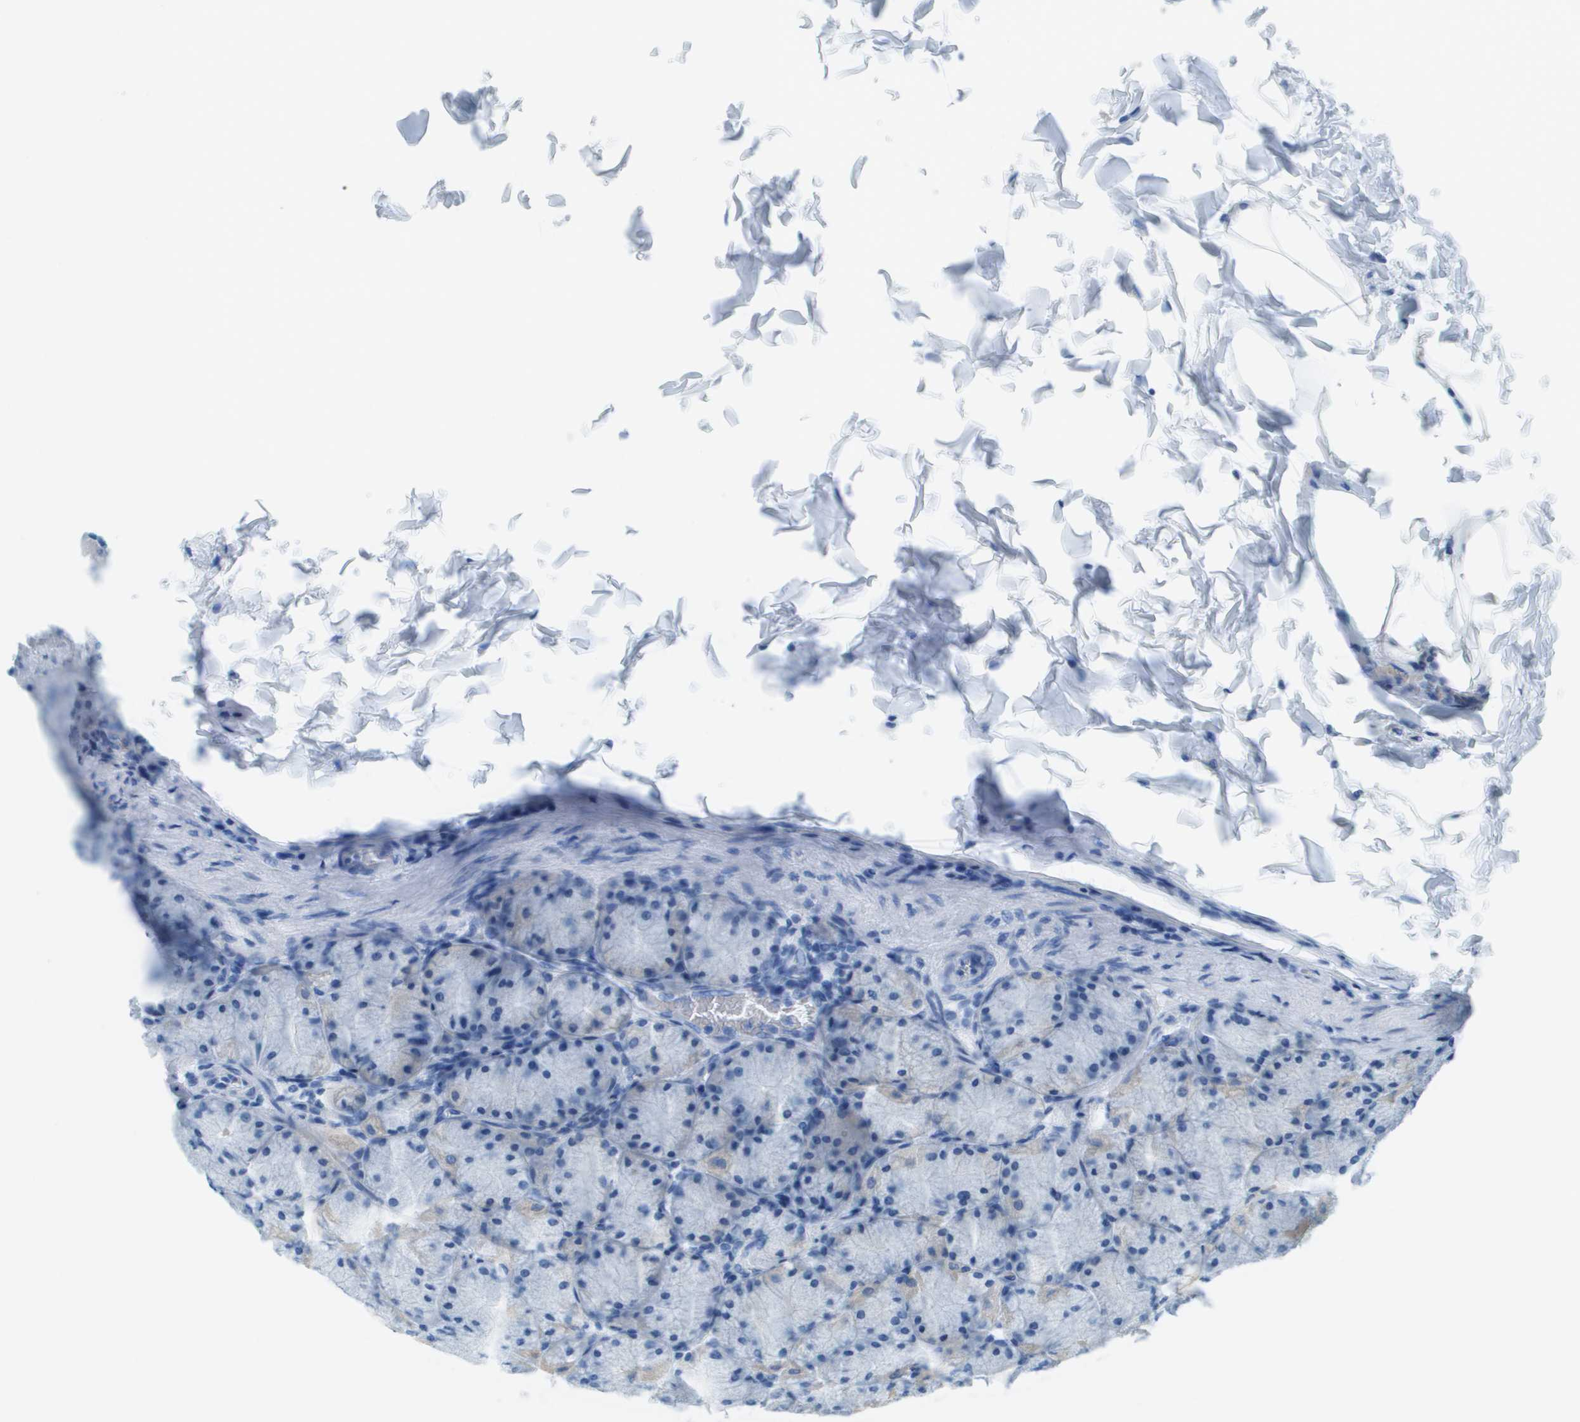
{"staining": {"intensity": "negative", "quantity": "none", "location": "none"}, "tissue": "stomach", "cell_type": "Glandular cells", "image_type": "normal", "snomed": [{"axis": "morphology", "description": "Normal tissue, NOS"}, {"axis": "topography", "description": "Stomach, upper"}], "caption": "Immunohistochemical staining of unremarkable stomach shows no significant staining in glandular cells.", "gene": "CDHR2", "patient": {"sex": "female", "age": 56}}